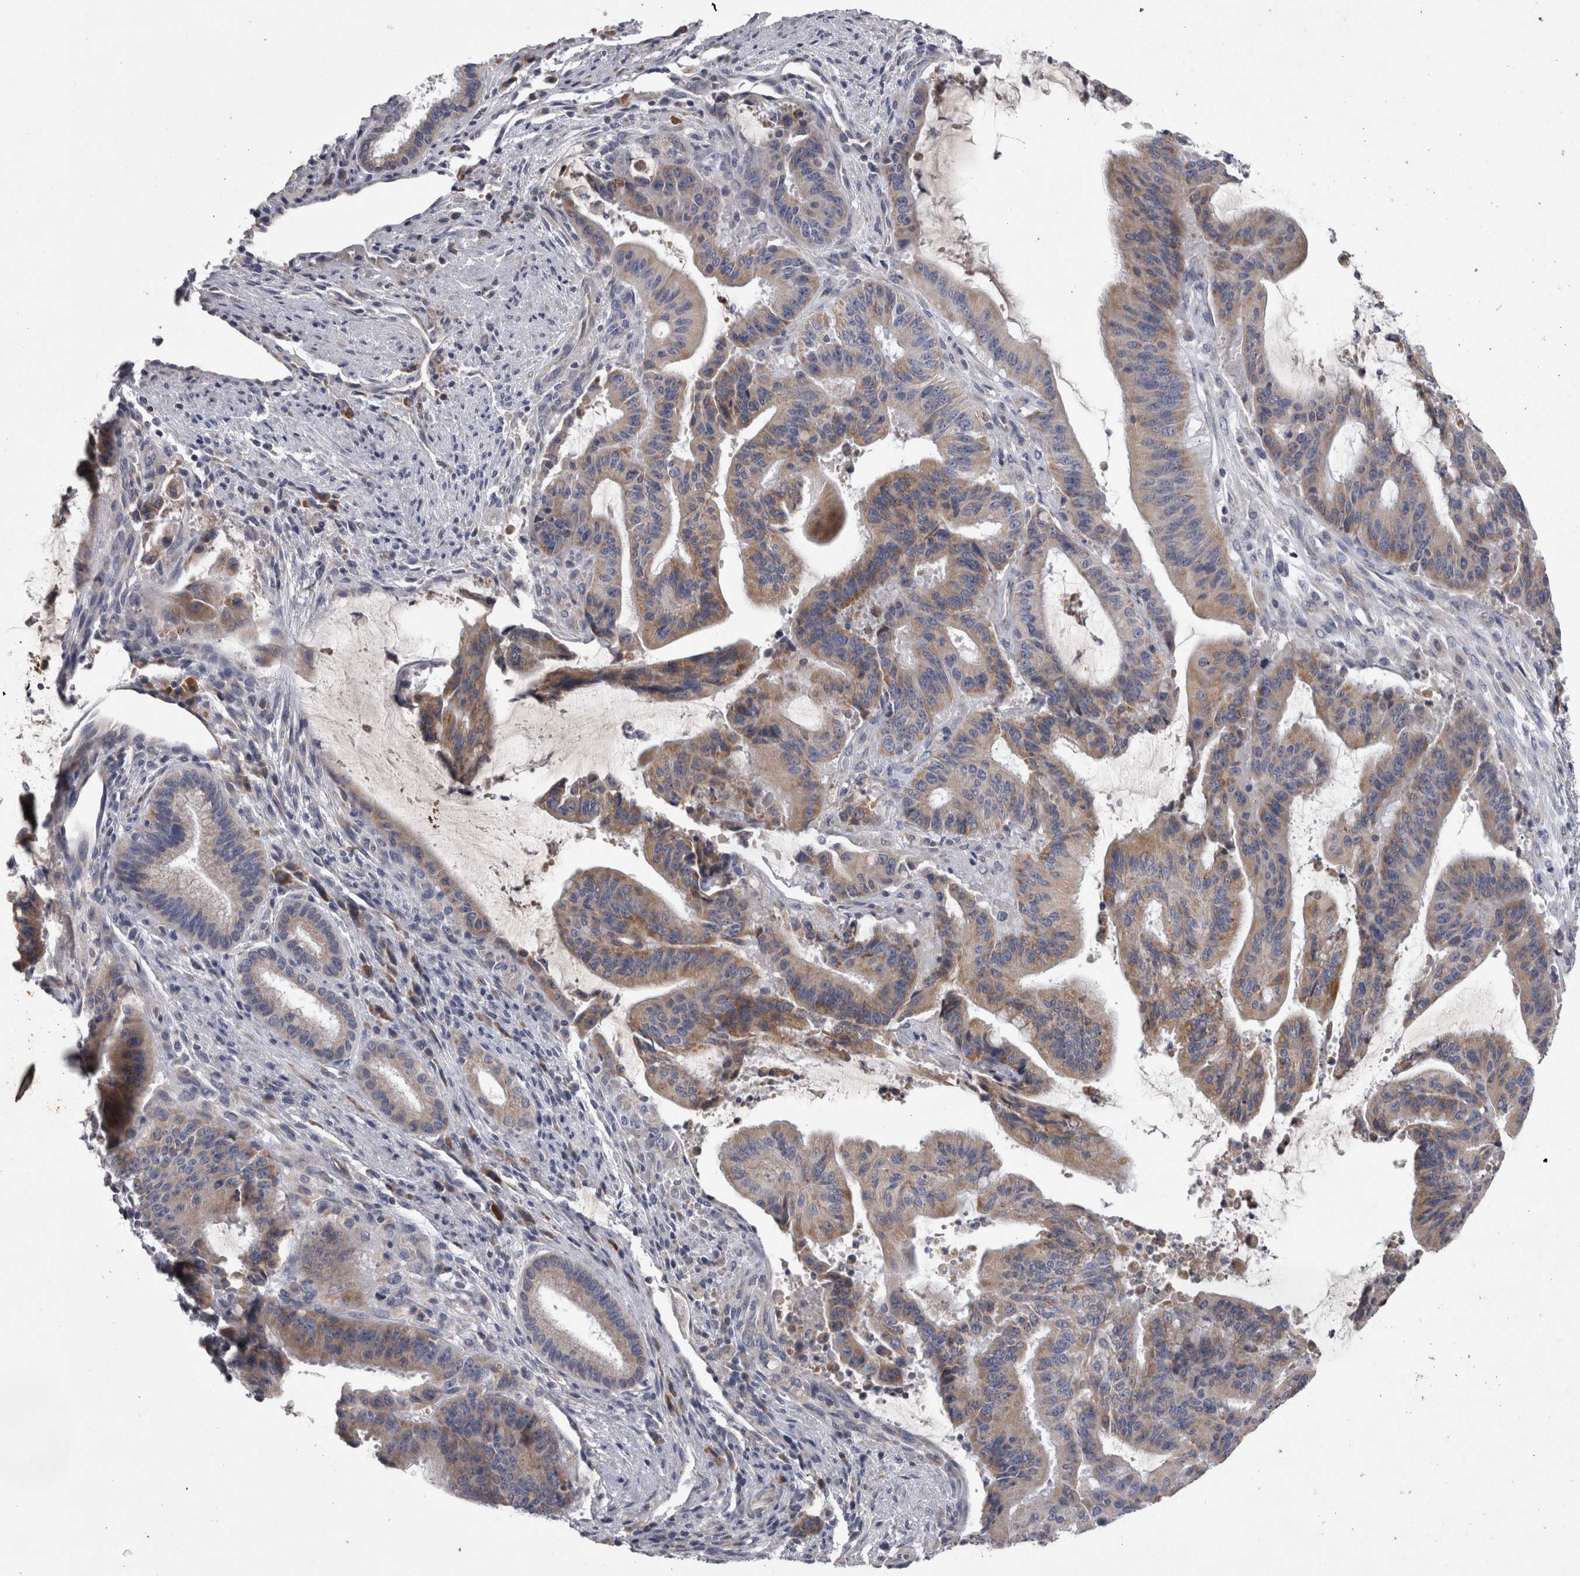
{"staining": {"intensity": "weak", "quantity": "25%-75%", "location": "cytoplasmic/membranous"}, "tissue": "liver cancer", "cell_type": "Tumor cells", "image_type": "cancer", "snomed": [{"axis": "morphology", "description": "Normal tissue, NOS"}, {"axis": "morphology", "description": "Cholangiocarcinoma"}, {"axis": "topography", "description": "Liver"}, {"axis": "topography", "description": "Peripheral nerve tissue"}], "caption": "Human liver cancer stained for a protein (brown) demonstrates weak cytoplasmic/membranous positive staining in about 25%-75% of tumor cells.", "gene": "DBT", "patient": {"sex": "female", "age": 73}}